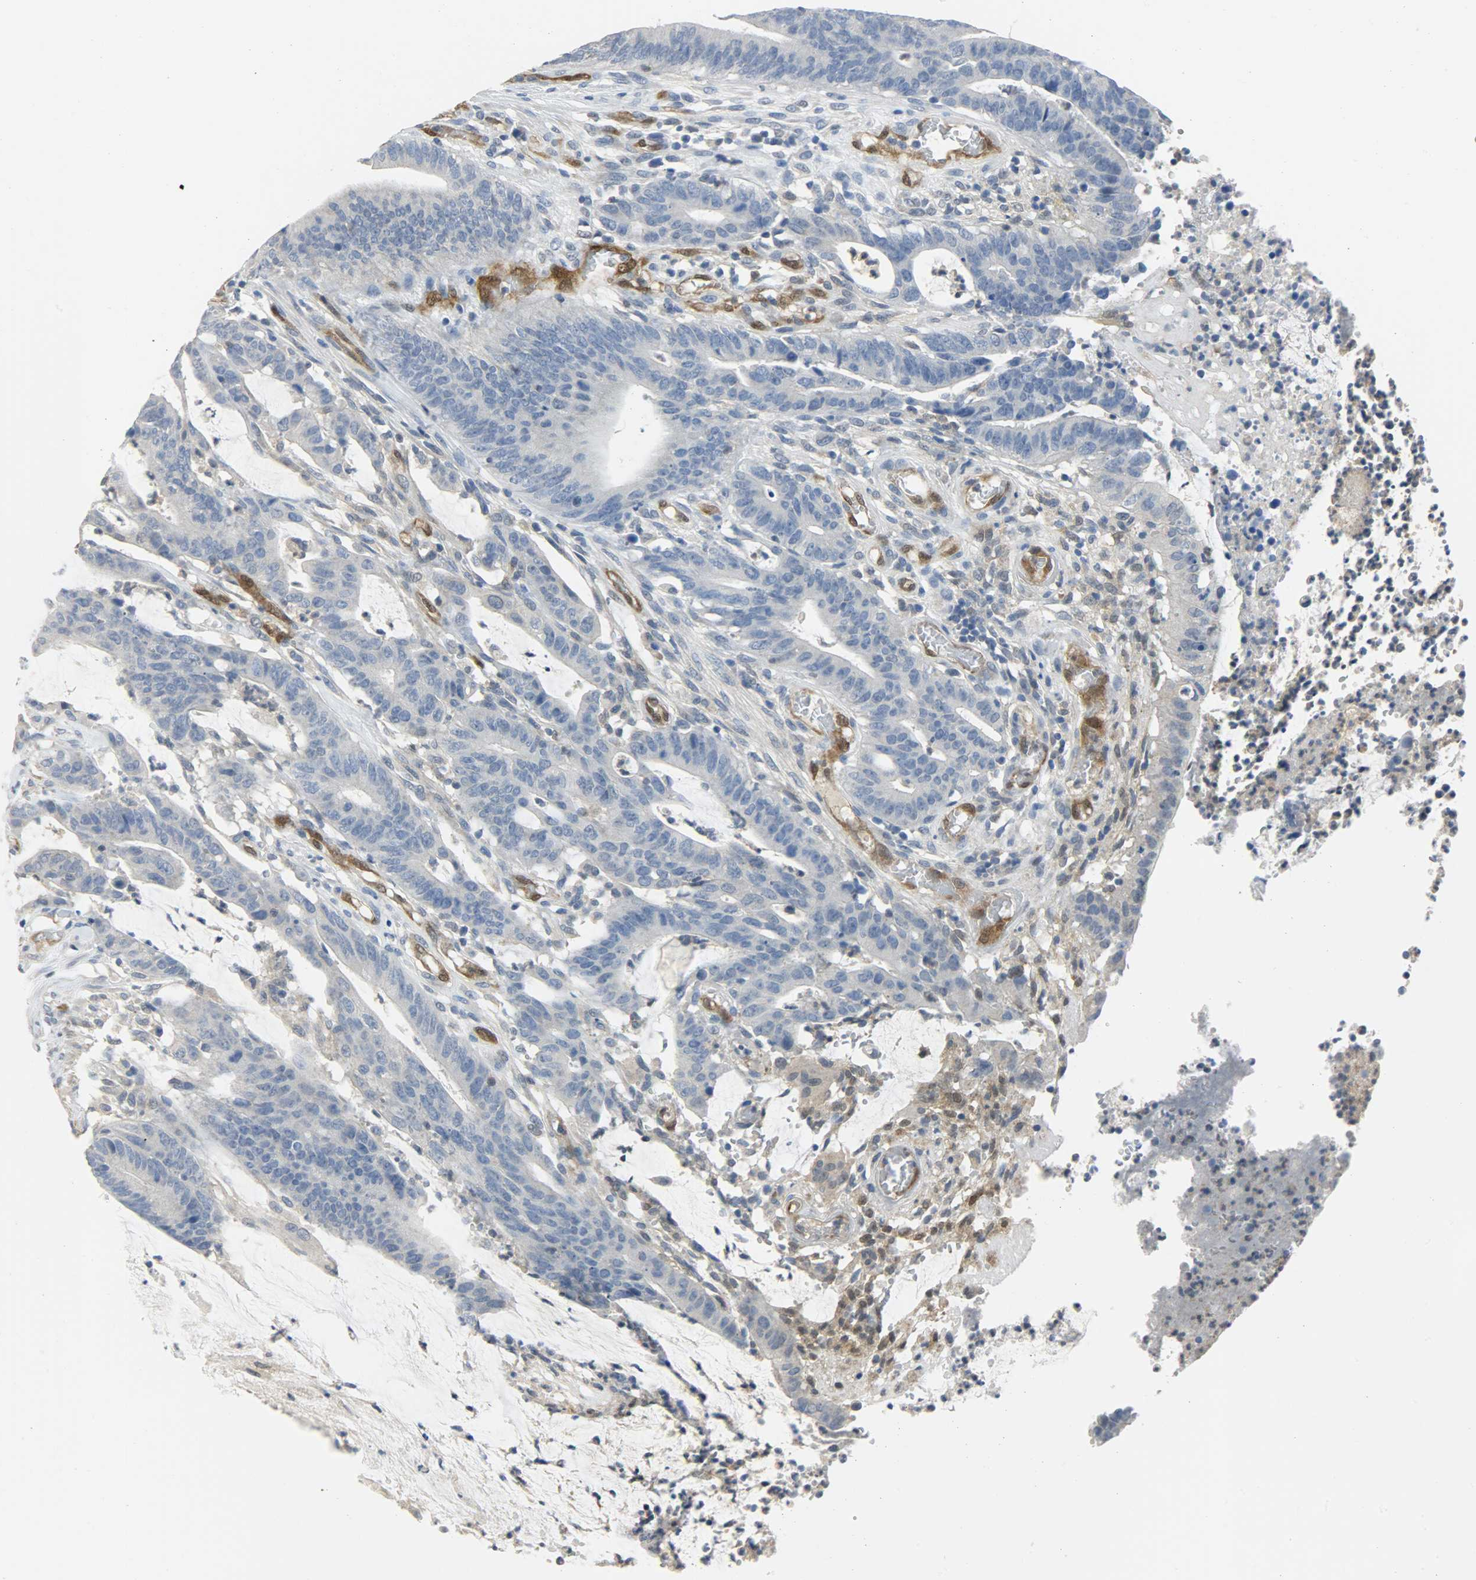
{"staining": {"intensity": "negative", "quantity": "none", "location": "none"}, "tissue": "colorectal cancer", "cell_type": "Tumor cells", "image_type": "cancer", "snomed": [{"axis": "morphology", "description": "Adenocarcinoma, NOS"}, {"axis": "topography", "description": "Rectum"}], "caption": "Colorectal adenocarcinoma was stained to show a protein in brown. There is no significant positivity in tumor cells. (DAB immunohistochemistry visualized using brightfield microscopy, high magnification).", "gene": "FKBP1A", "patient": {"sex": "female", "age": 66}}